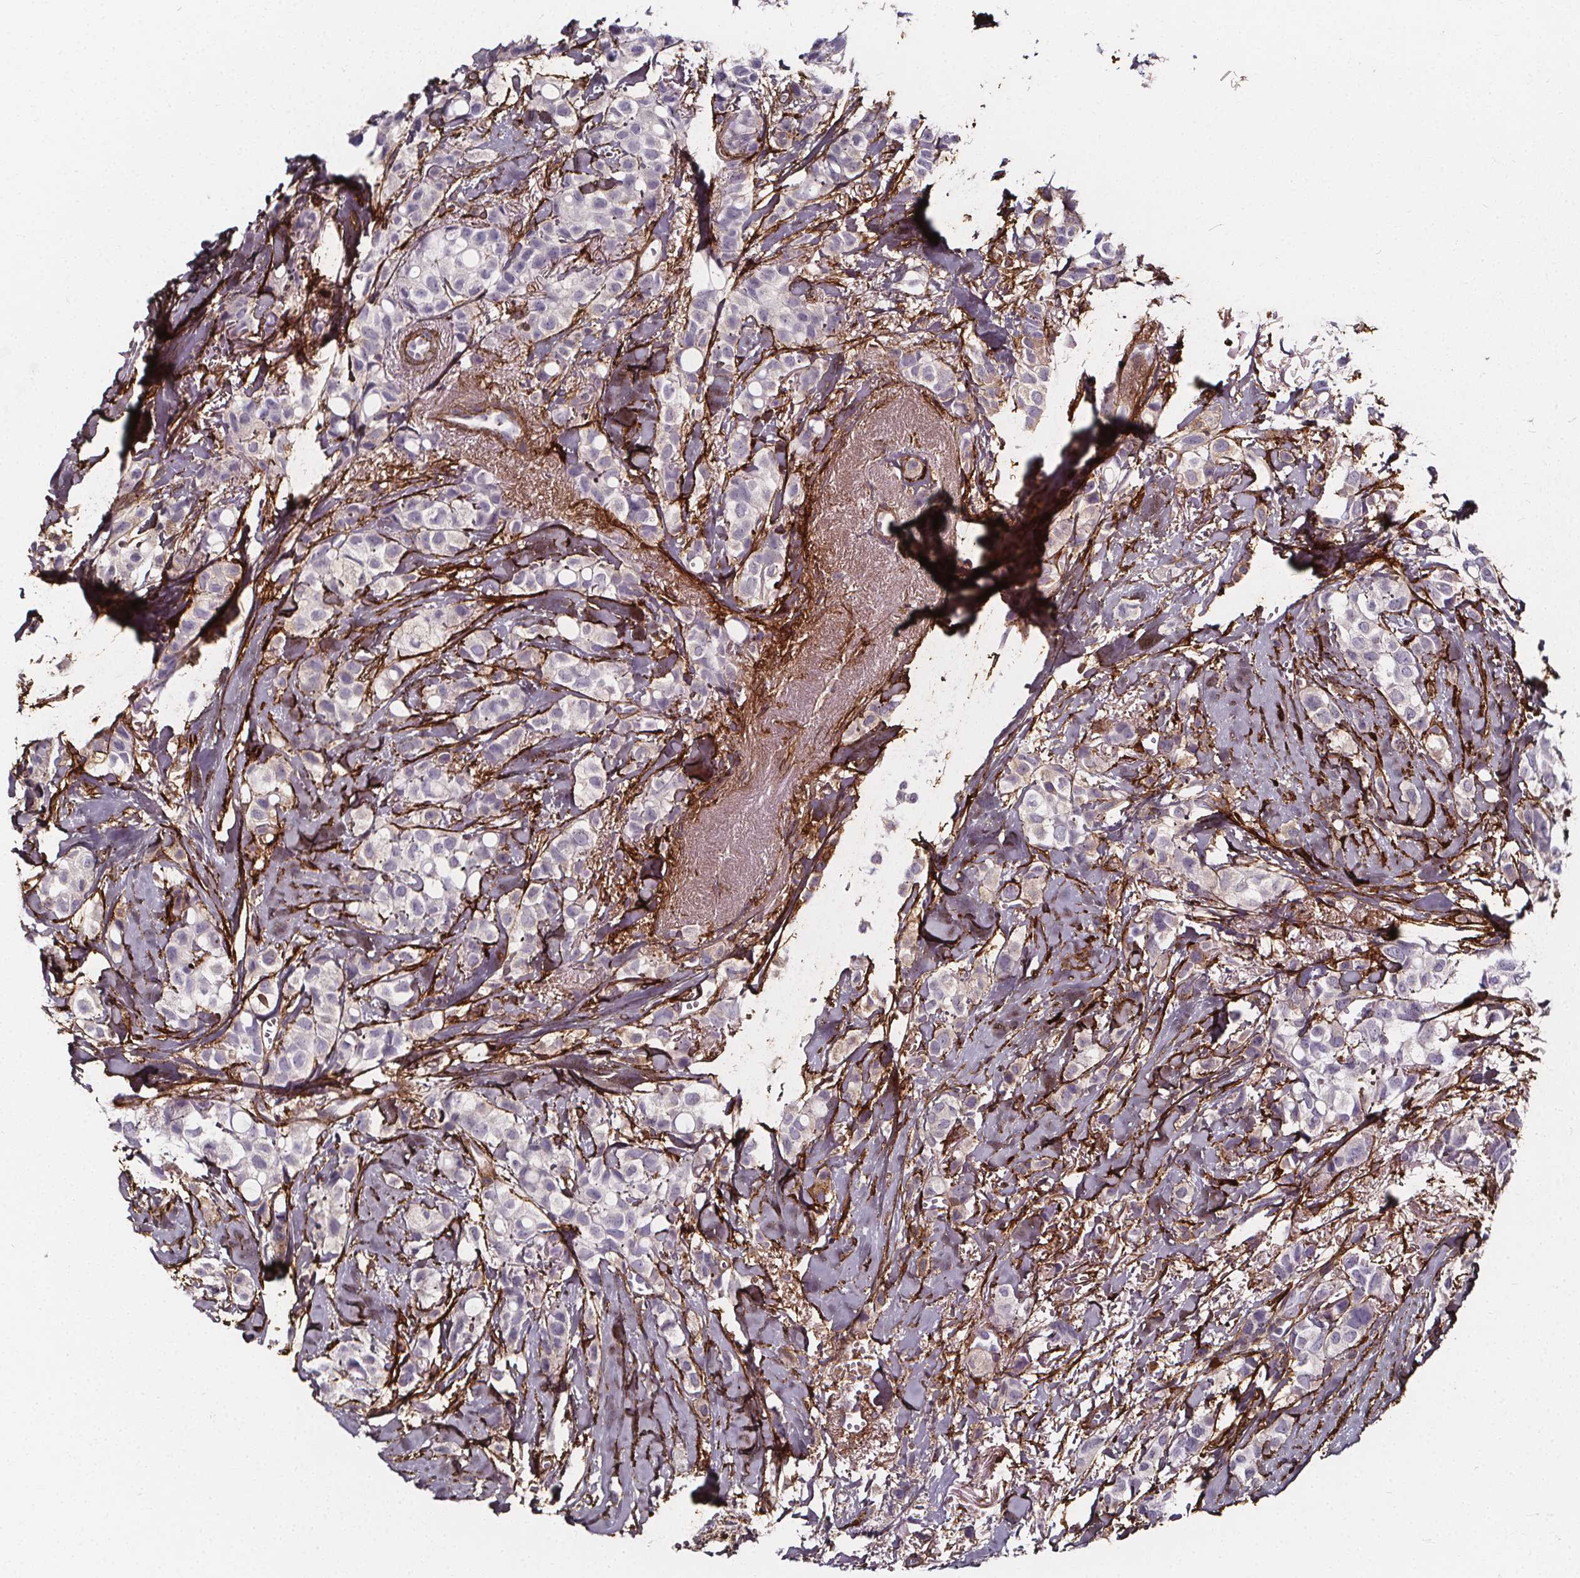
{"staining": {"intensity": "negative", "quantity": "none", "location": "none"}, "tissue": "breast cancer", "cell_type": "Tumor cells", "image_type": "cancer", "snomed": [{"axis": "morphology", "description": "Duct carcinoma"}, {"axis": "topography", "description": "Breast"}], "caption": "DAB immunohistochemical staining of human intraductal carcinoma (breast) shows no significant staining in tumor cells. The staining was performed using DAB to visualize the protein expression in brown, while the nuclei were stained in blue with hematoxylin (Magnification: 20x).", "gene": "AEBP1", "patient": {"sex": "female", "age": 85}}